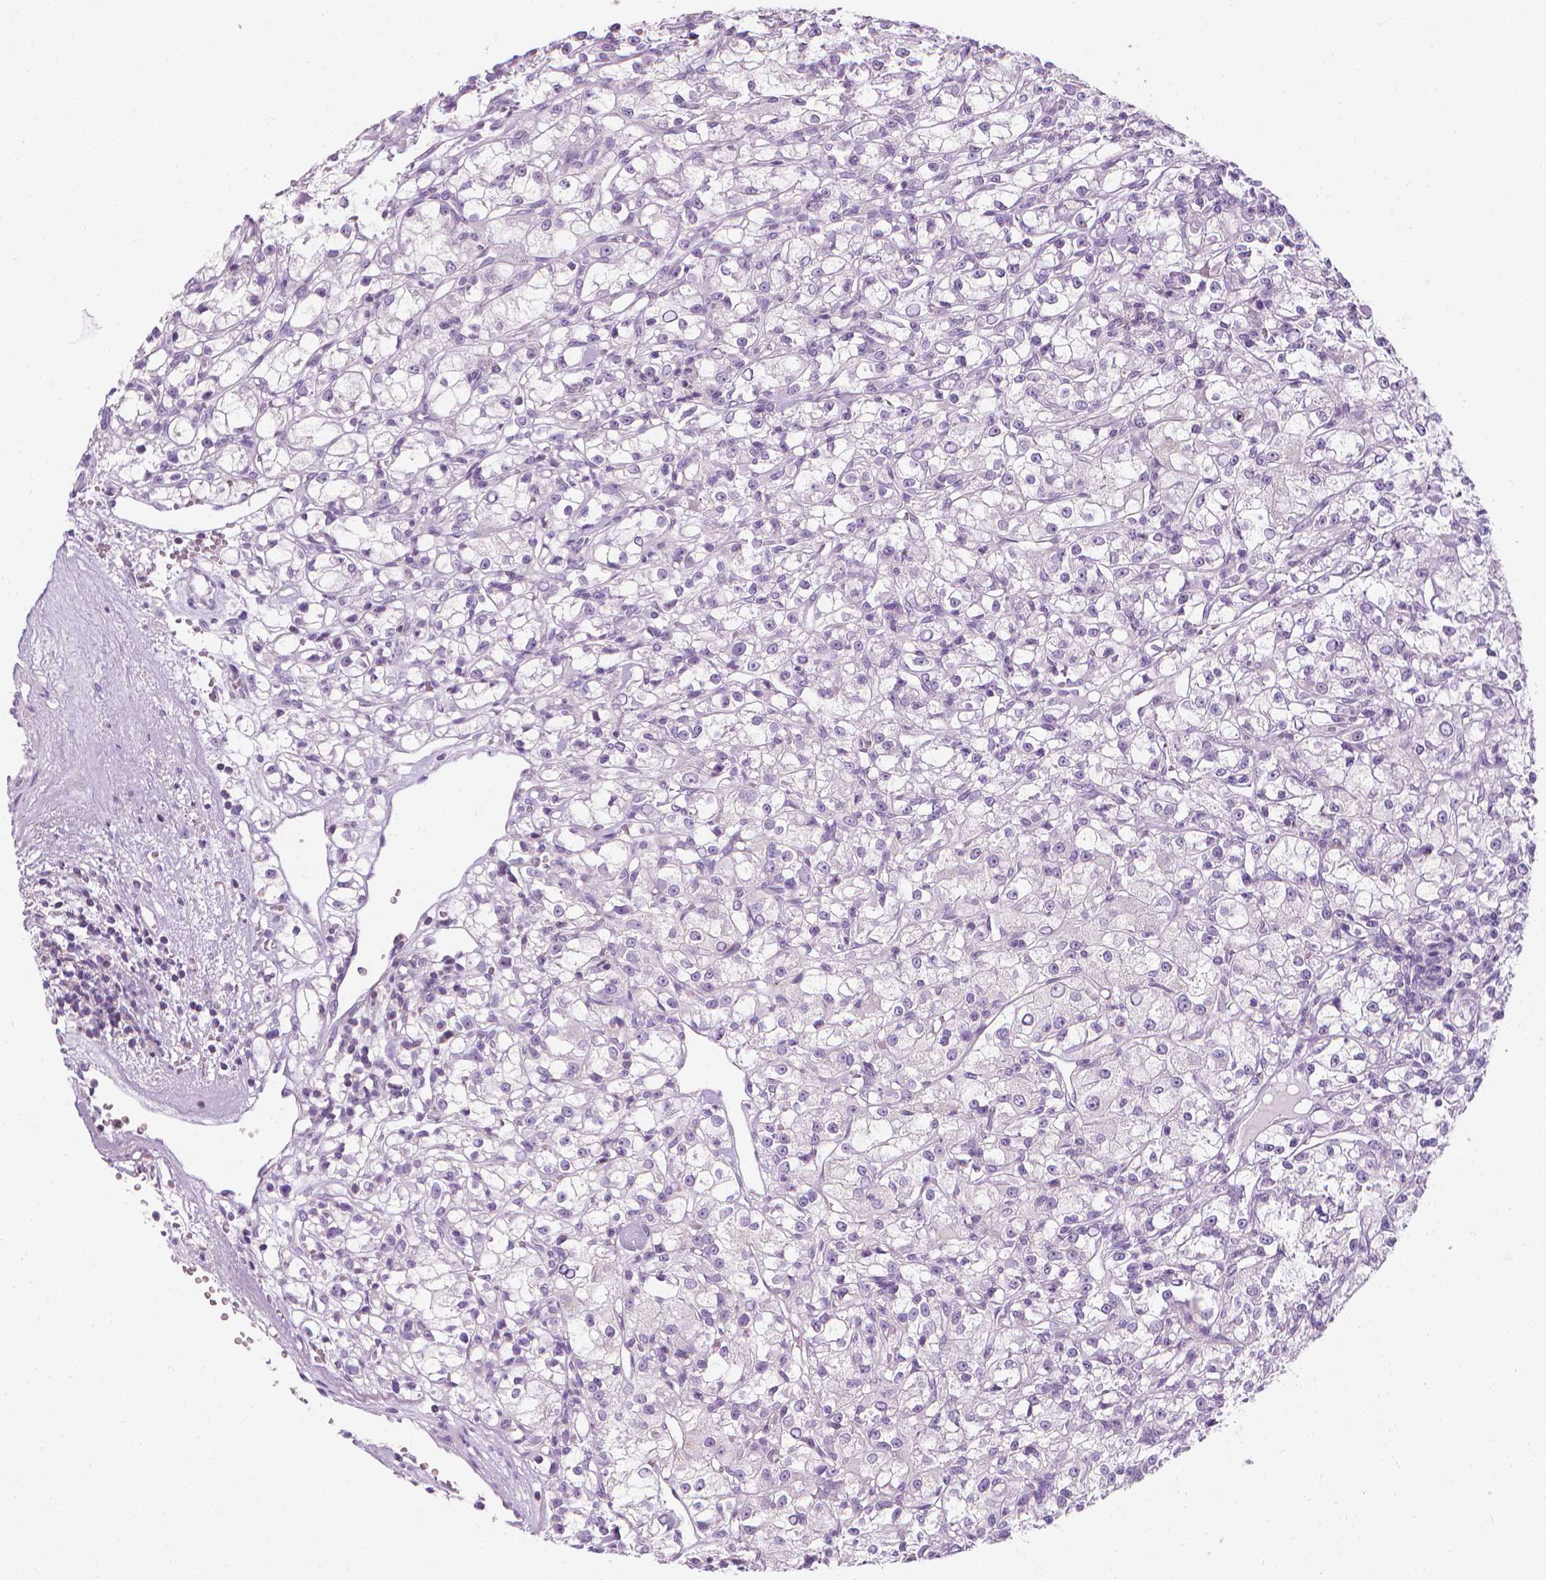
{"staining": {"intensity": "negative", "quantity": "none", "location": "none"}, "tissue": "renal cancer", "cell_type": "Tumor cells", "image_type": "cancer", "snomed": [{"axis": "morphology", "description": "Adenocarcinoma, NOS"}, {"axis": "topography", "description": "Kidney"}], "caption": "Immunohistochemical staining of human renal adenocarcinoma shows no significant expression in tumor cells.", "gene": "DCAF8L1", "patient": {"sex": "female", "age": 59}}